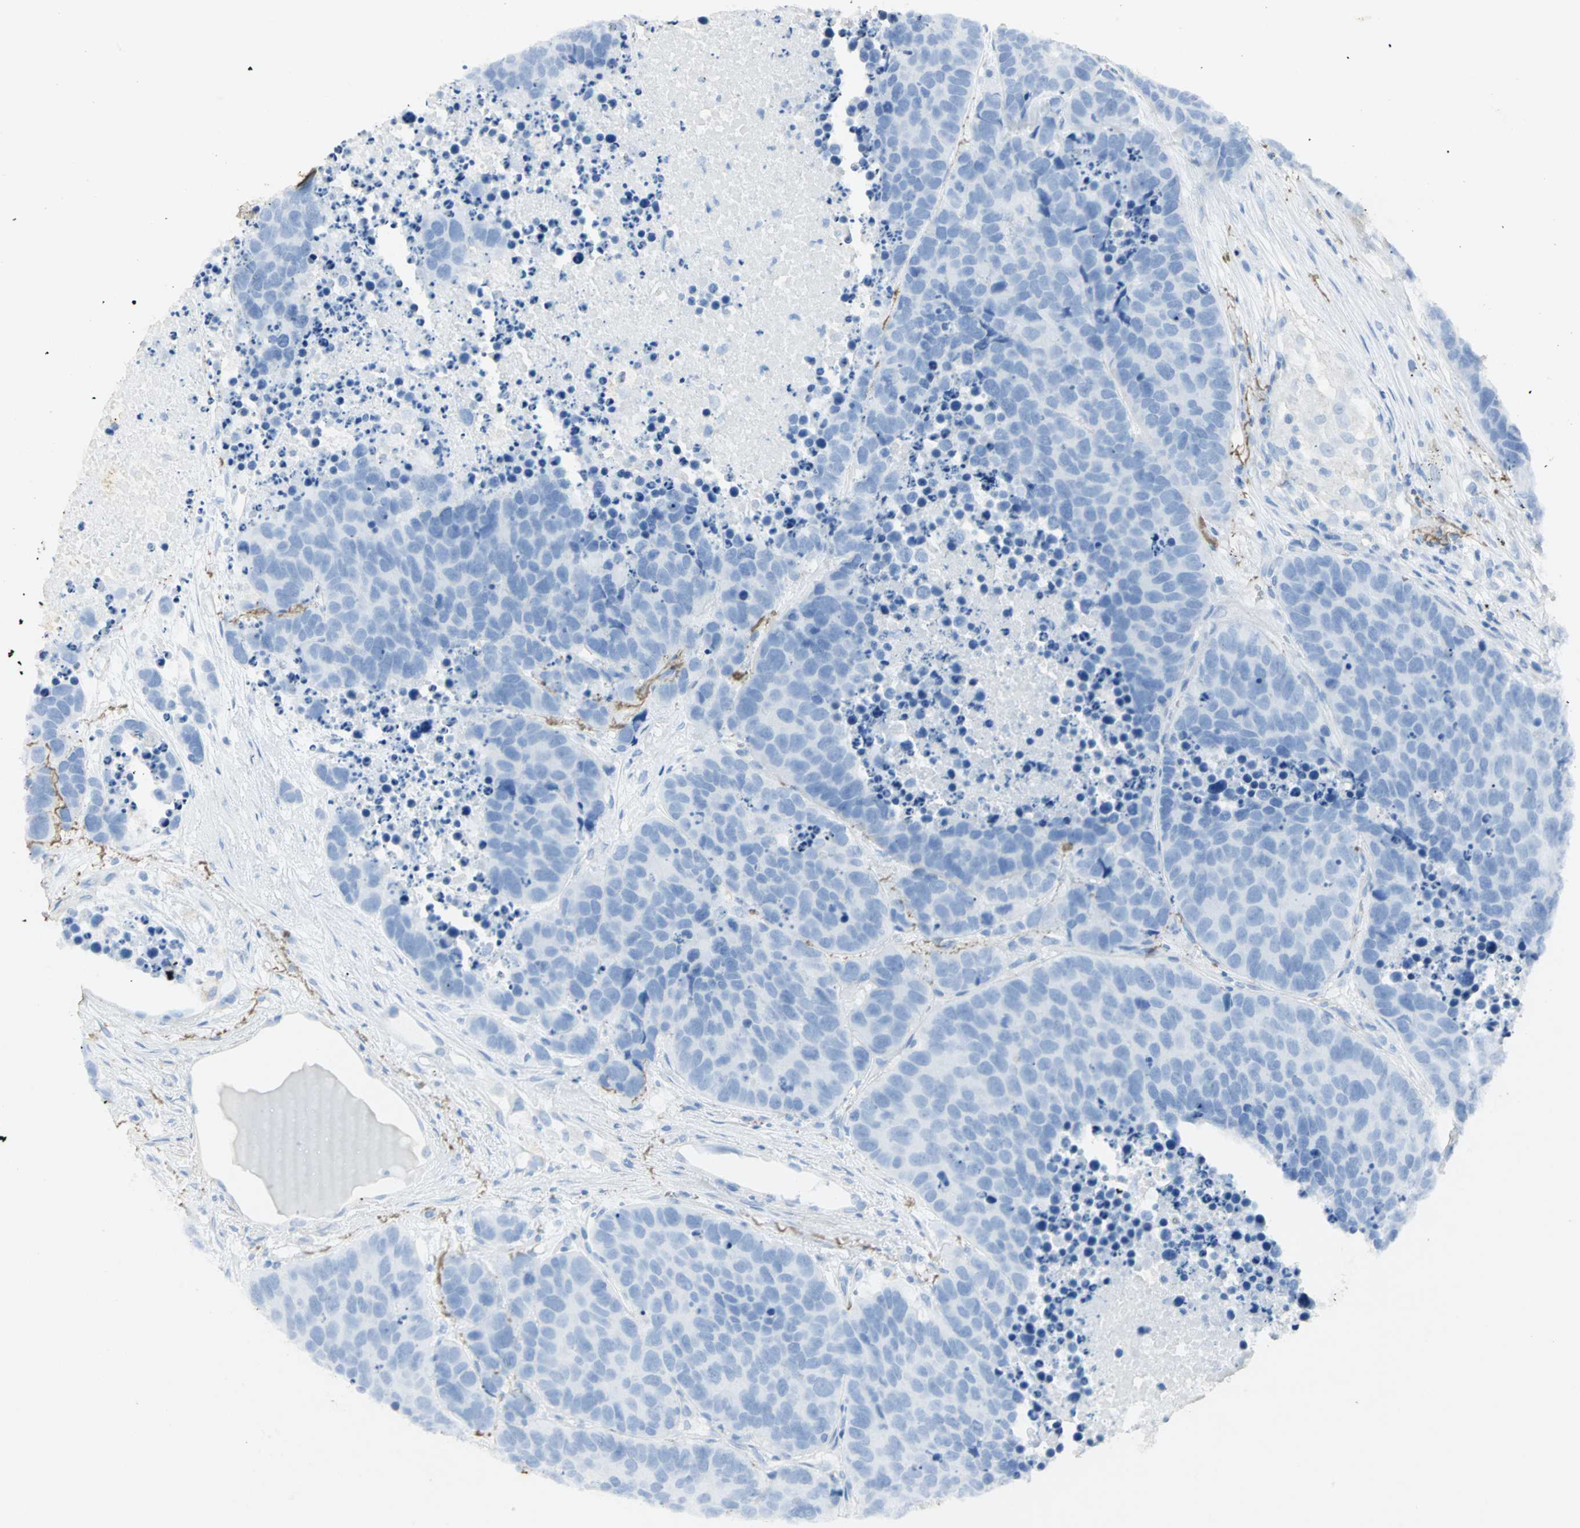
{"staining": {"intensity": "negative", "quantity": "none", "location": "none"}, "tissue": "carcinoid", "cell_type": "Tumor cells", "image_type": "cancer", "snomed": [{"axis": "morphology", "description": "Carcinoid, malignant, NOS"}, {"axis": "topography", "description": "Lung"}], "caption": "This is an IHC photomicrograph of human carcinoid. There is no positivity in tumor cells.", "gene": "ASB9", "patient": {"sex": "male", "age": 60}}